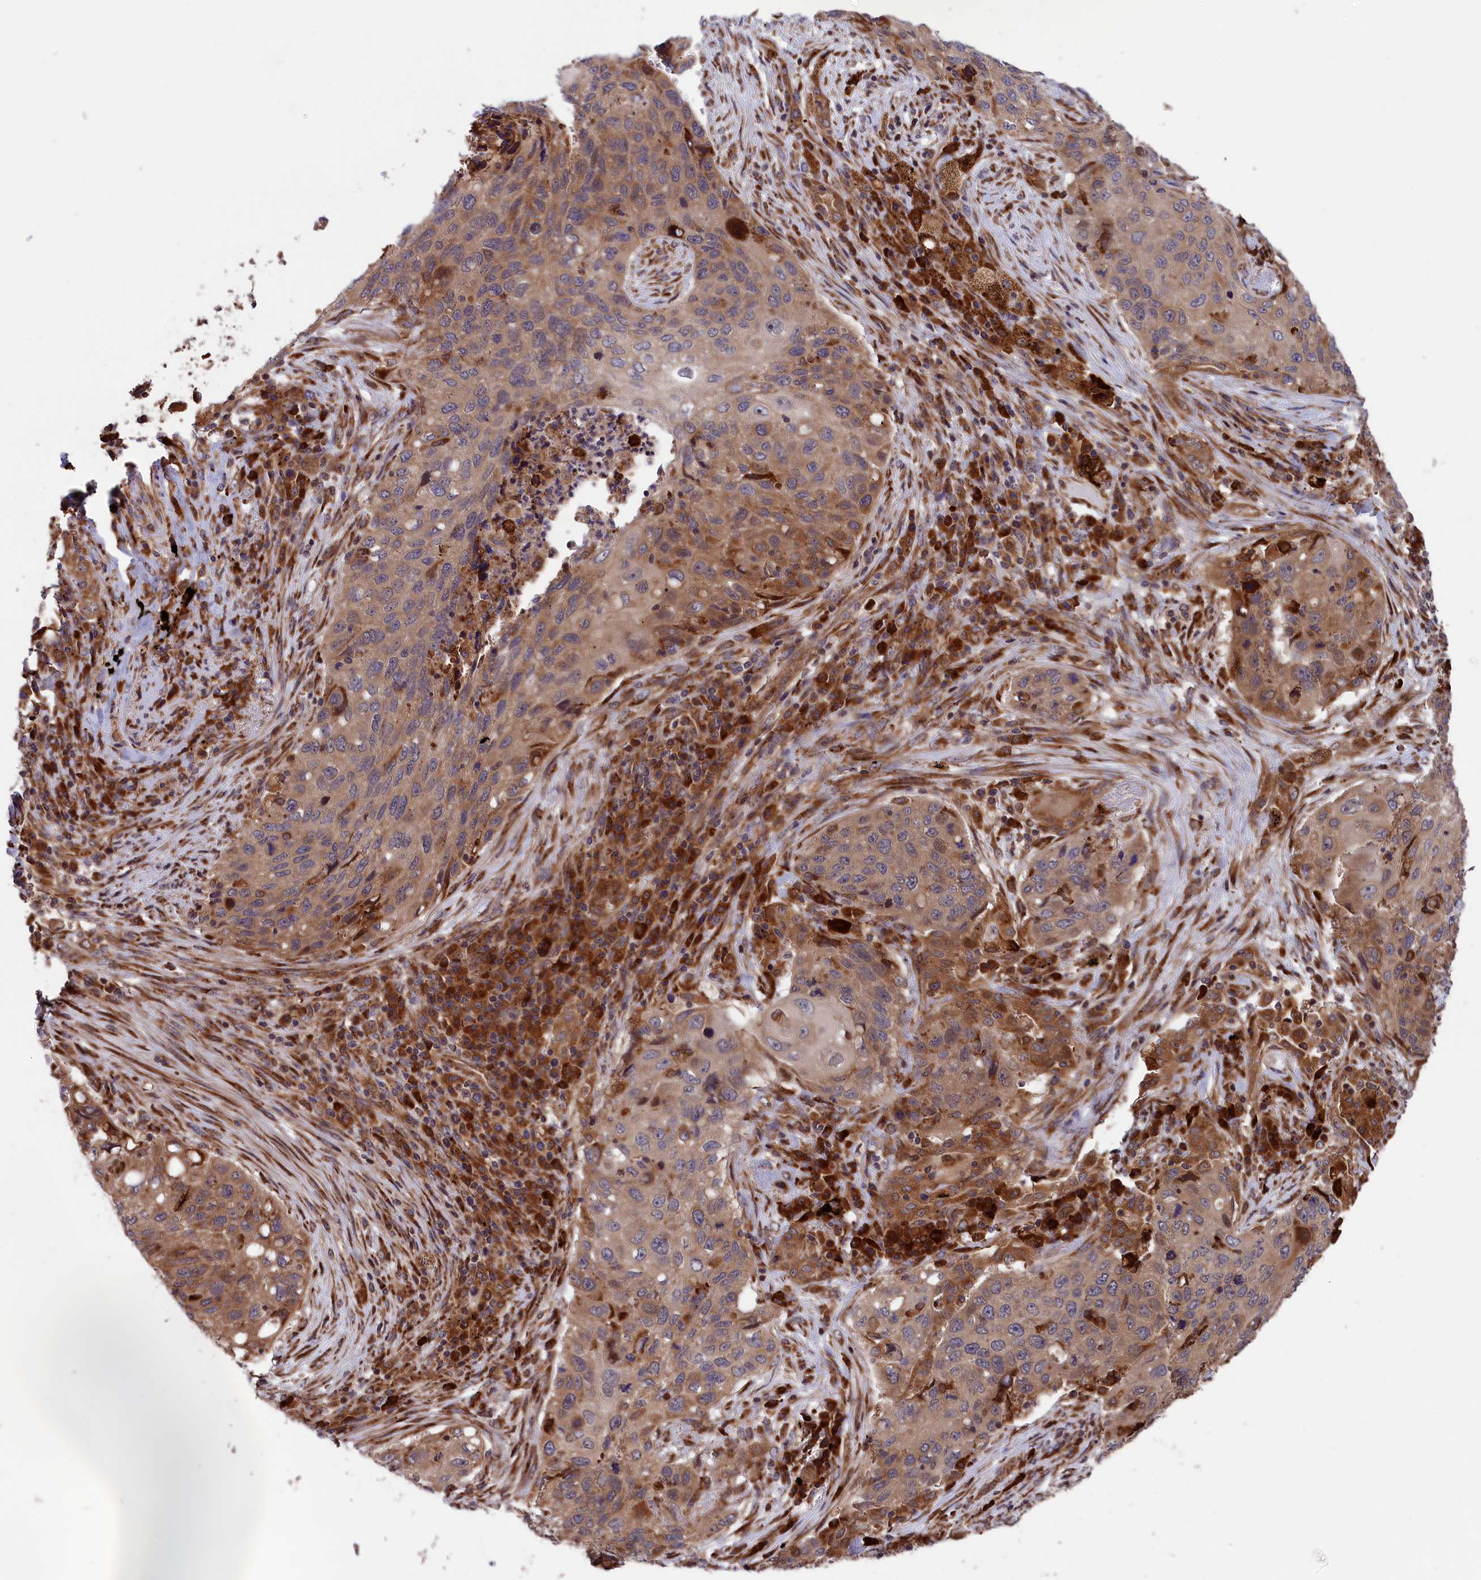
{"staining": {"intensity": "moderate", "quantity": ">75%", "location": "cytoplasmic/membranous"}, "tissue": "lung cancer", "cell_type": "Tumor cells", "image_type": "cancer", "snomed": [{"axis": "morphology", "description": "Squamous cell carcinoma, NOS"}, {"axis": "topography", "description": "Lung"}], "caption": "IHC (DAB) staining of lung cancer demonstrates moderate cytoplasmic/membranous protein positivity in approximately >75% of tumor cells.", "gene": "PLA2G4C", "patient": {"sex": "female", "age": 63}}